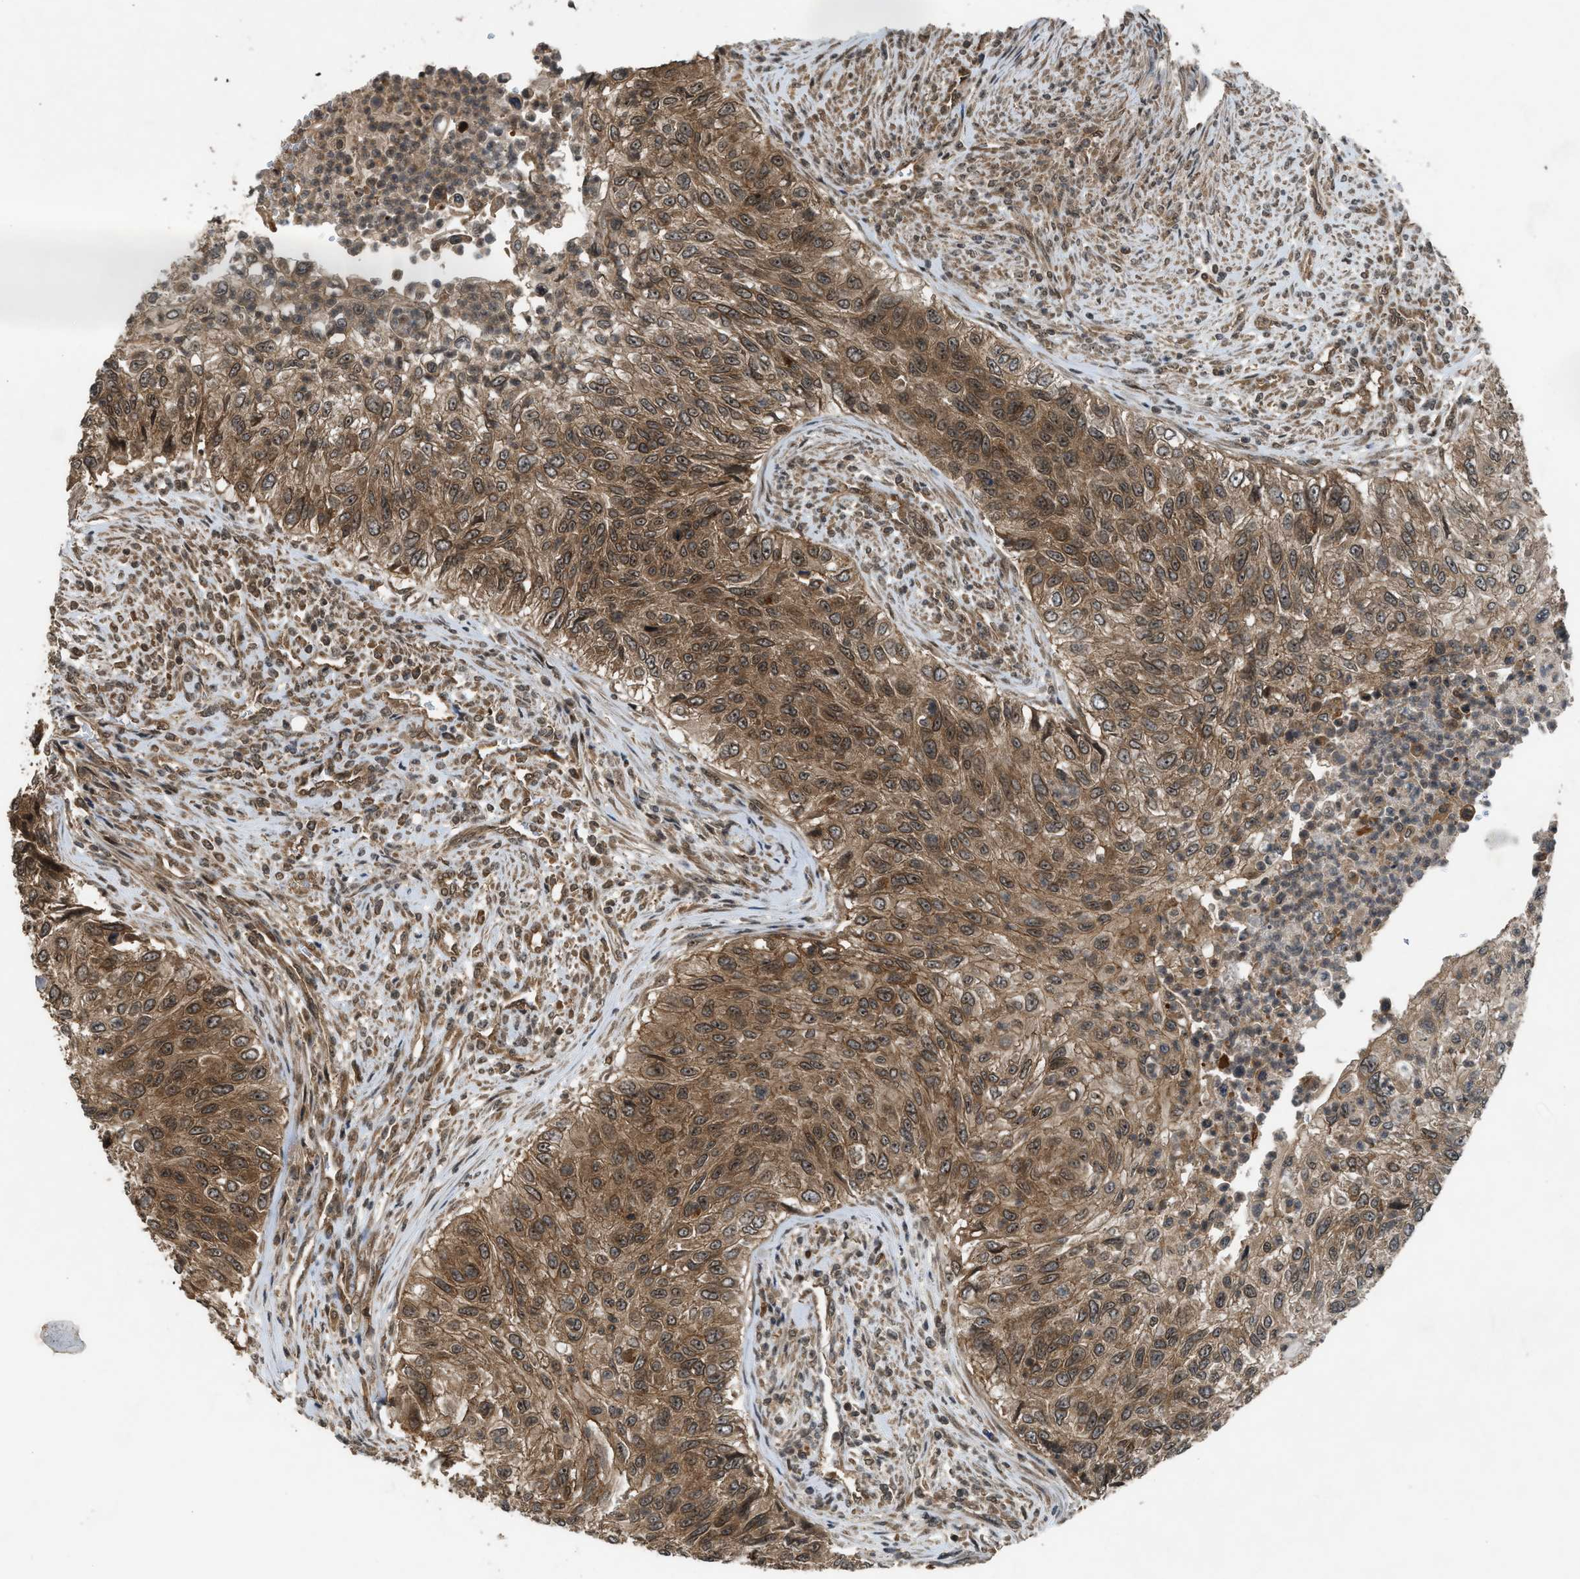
{"staining": {"intensity": "moderate", "quantity": ">75%", "location": "cytoplasmic/membranous"}, "tissue": "urothelial cancer", "cell_type": "Tumor cells", "image_type": "cancer", "snomed": [{"axis": "morphology", "description": "Urothelial carcinoma, High grade"}, {"axis": "topography", "description": "Urinary bladder"}], "caption": "The photomicrograph shows a brown stain indicating the presence of a protein in the cytoplasmic/membranous of tumor cells in urothelial cancer. The staining was performed using DAB to visualize the protein expression in brown, while the nuclei were stained in blue with hematoxylin (Magnification: 20x).", "gene": "TXNL1", "patient": {"sex": "male", "age": 35}}